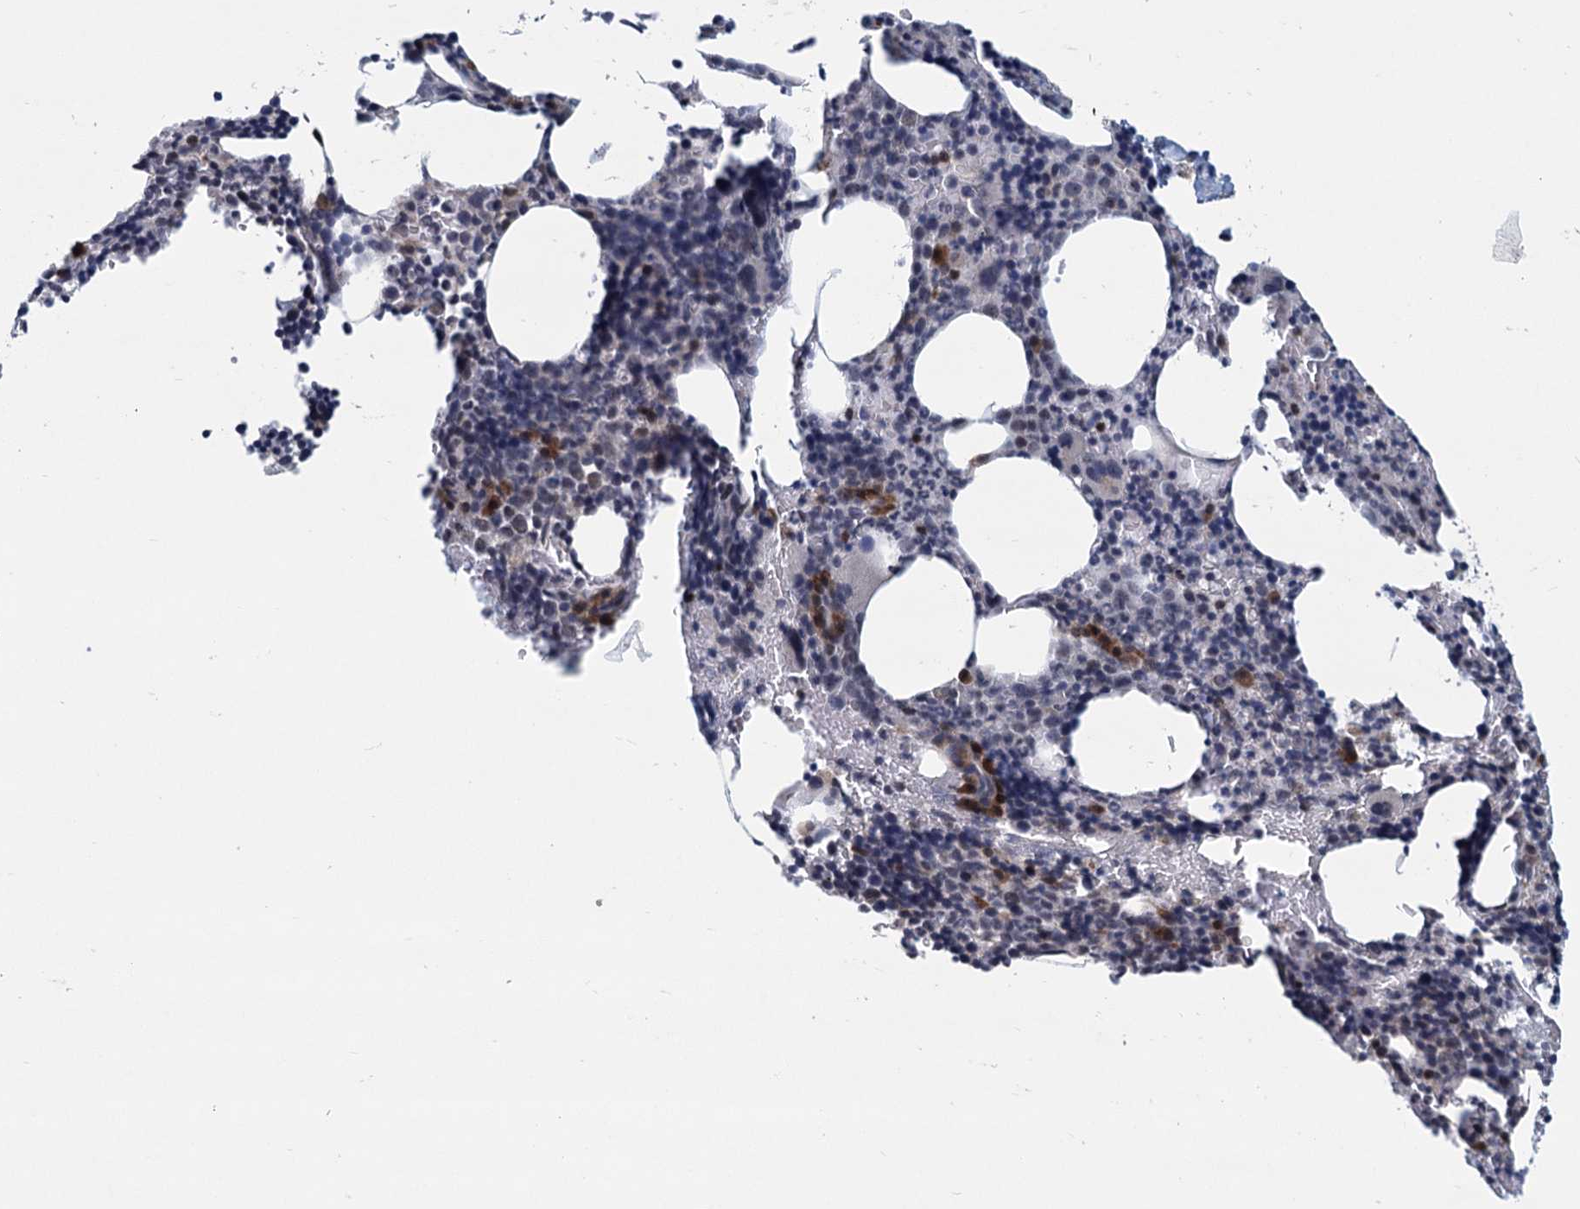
{"staining": {"intensity": "moderate", "quantity": "<25%", "location": "cytoplasmic/membranous"}, "tissue": "bone marrow", "cell_type": "Hematopoietic cells", "image_type": "normal", "snomed": [{"axis": "morphology", "description": "Normal tissue, NOS"}, {"axis": "topography", "description": "Bone marrow"}], "caption": "Immunohistochemistry (IHC) of benign human bone marrow exhibits low levels of moderate cytoplasmic/membranous expression in about <25% of hematopoietic cells. (DAB (3,3'-diaminobenzidine) = brown stain, brightfield microscopy at high magnification).", "gene": "STAP1", "patient": {"sex": "male", "age": 62}}